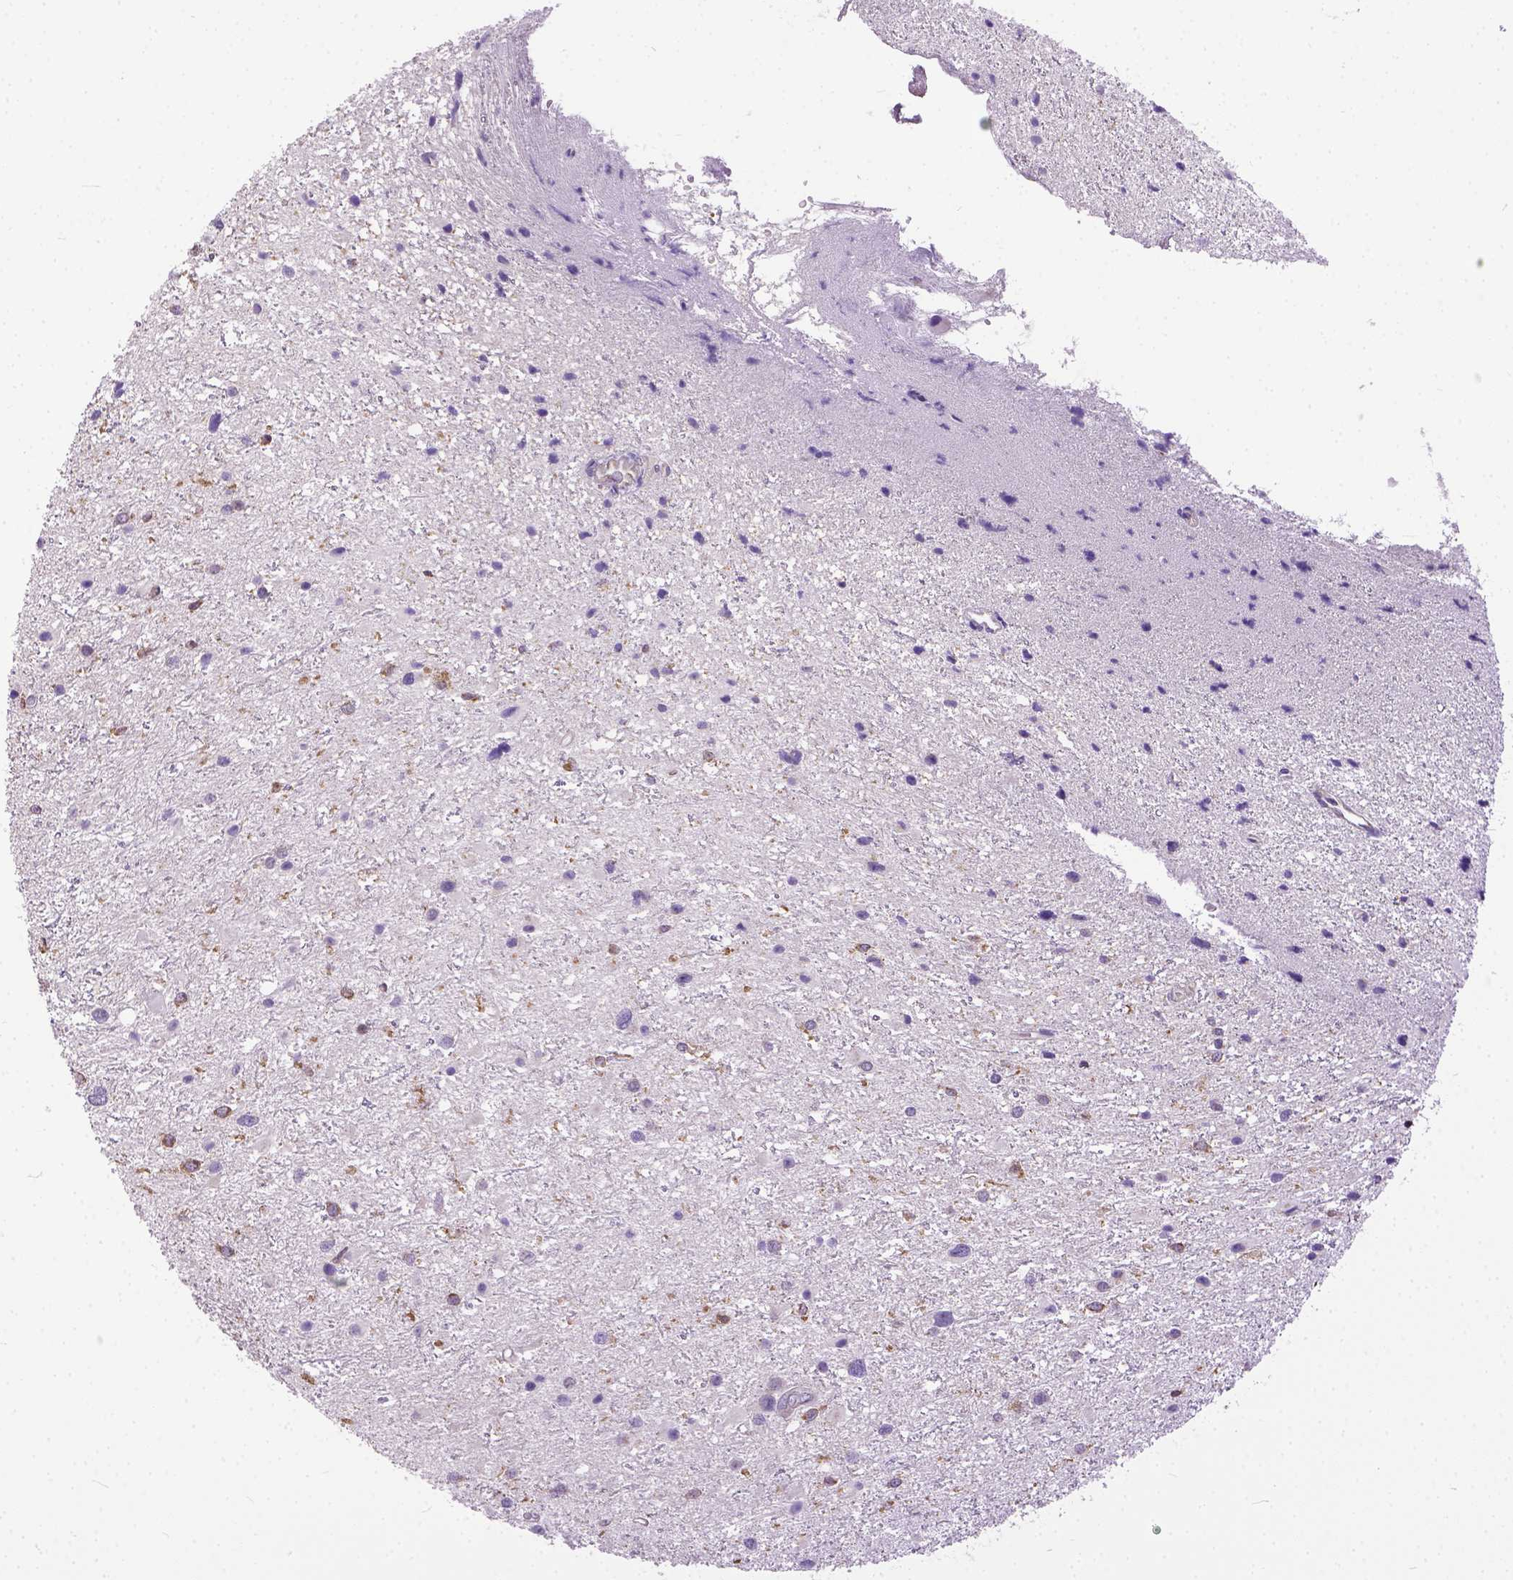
{"staining": {"intensity": "weak", "quantity": "<25%", "location": "cytoplasmic/membranous"}, "tissue": "glioma", "cell_type": "Tumor cells", "image_type": "cancer", "snomed": [{"axis": "morphology", "description": "Glioma, malignant, Low grade"}, {"axis": "topography", "description": "Brain"}], "caption": "This is a photomicrograph of IHC staining of glioma, which shows no positivity in tumor cells.", "gene": "BANF2", "patient": {"sex": "female", "age": 32}}